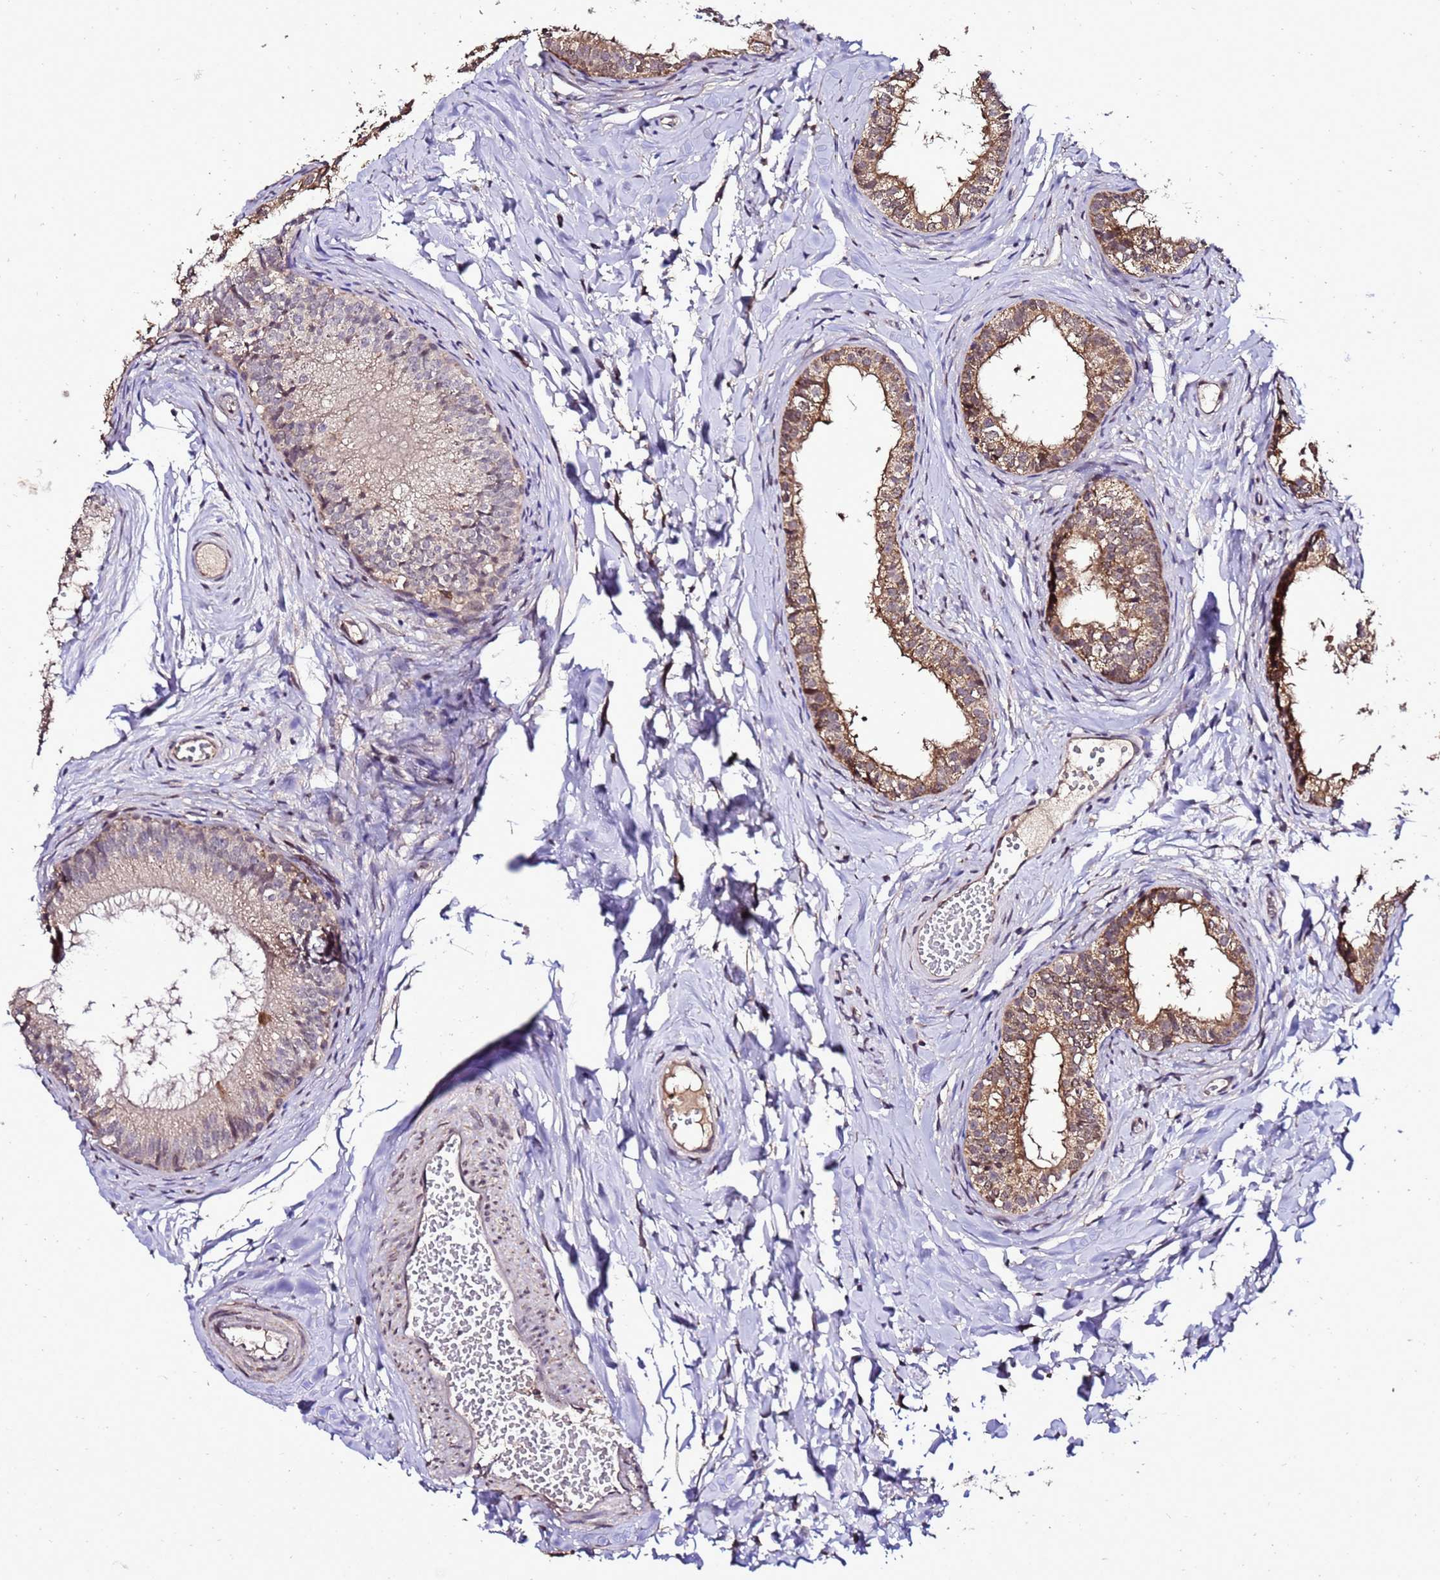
{"staining": {"intensity": "moderate", "quantity": "25%-75%", "location": "cytoplasmic/membranous"}, "tissue": "epididymis", "cell_type": "Glandular cells", "image_type": "normal", "snomed": [{"axis": "morphology", "description": "Normal tissue, NOS"}, {"axis": "topography", "description": "Epididymis"}], "caption": "This histopathology image demonstrates IHC staining of normal human epididymis, with medium moderate cytoplasmic/membranous staining in approximately 25%-75% of glandular cells.", "gene": "ZNF329", "patient": {"sex": "male", "age": 34}}